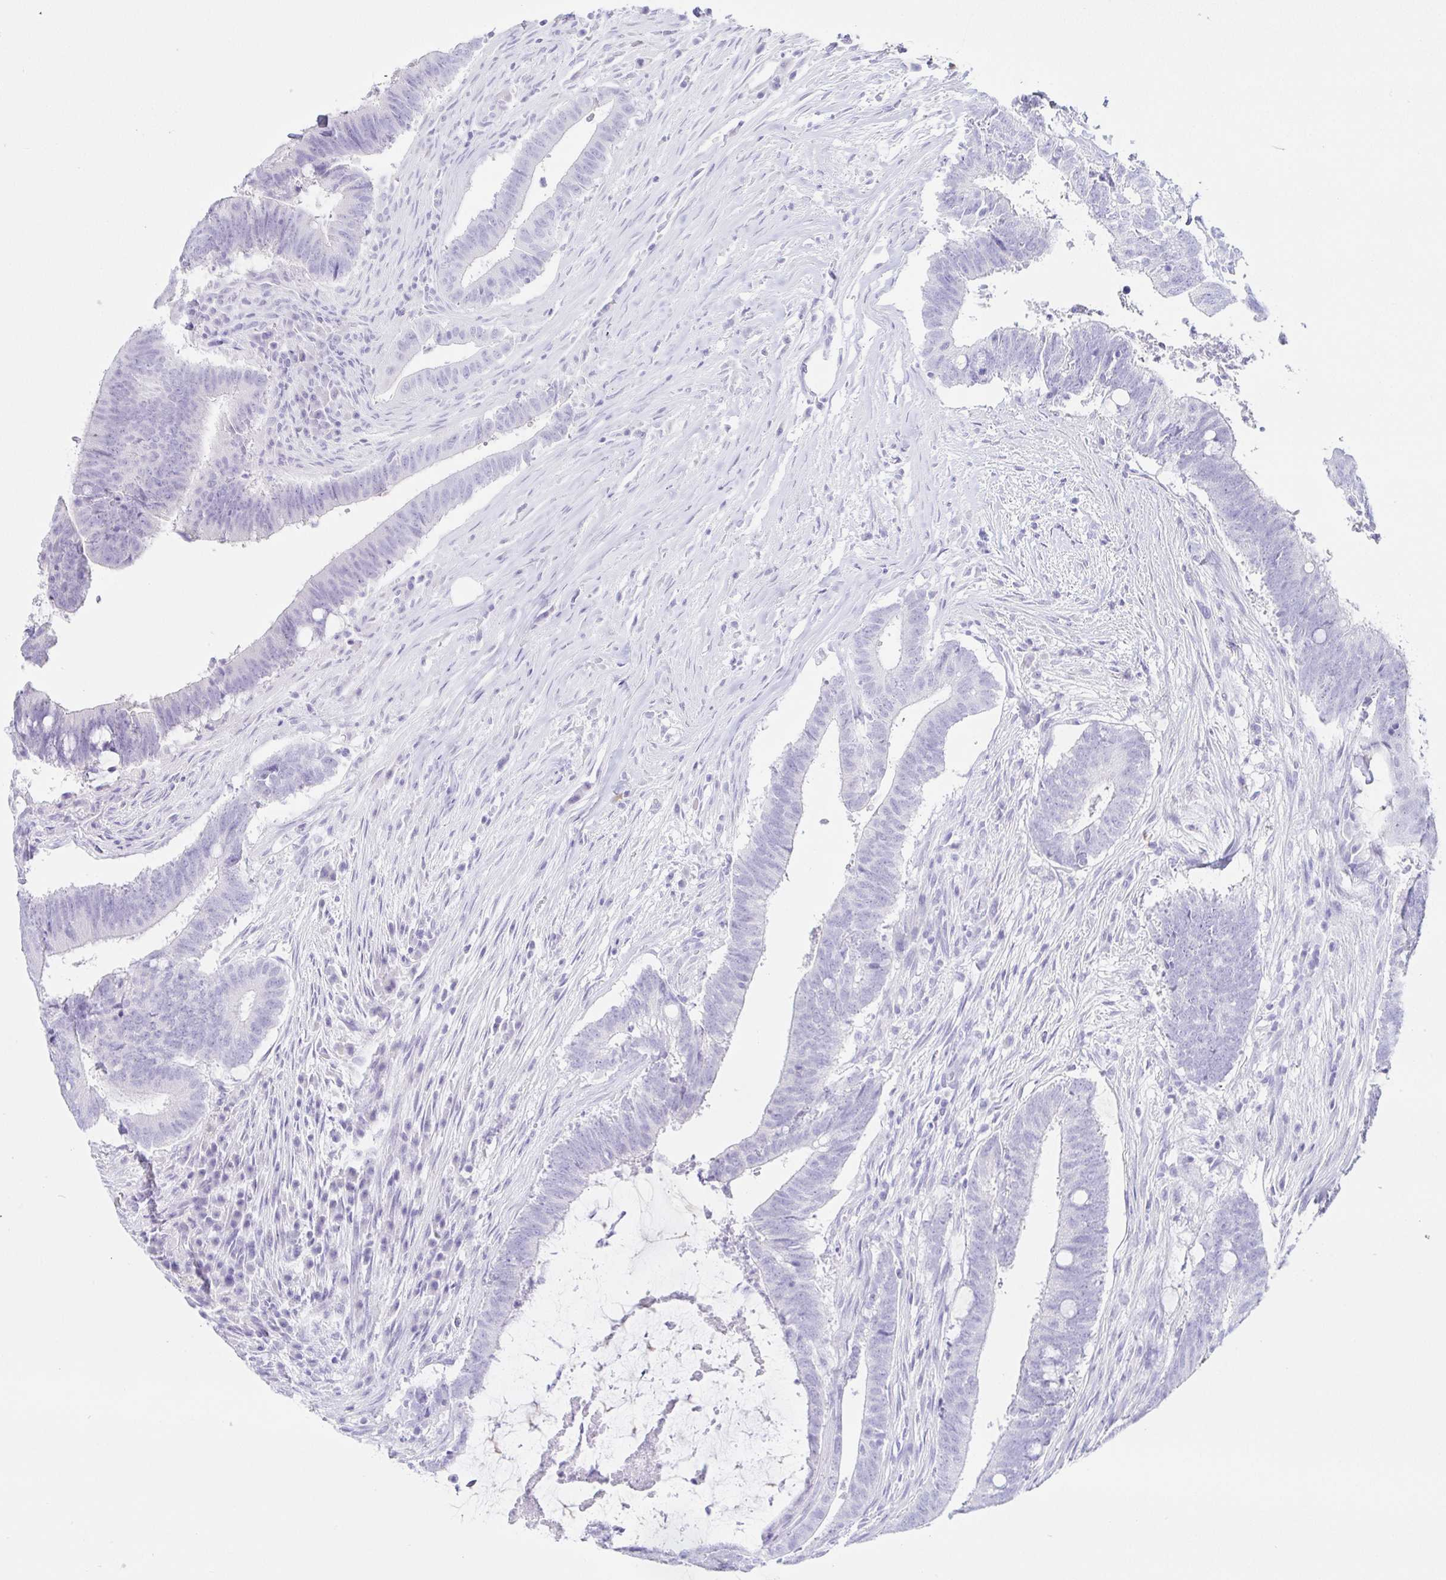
{"staining": {"intensity": "negative", "quantity": "none", "location": "none"}, "tissue": "colorectal cancer", "cell_type": "Tumor cells", "image_type": "cancer", "snomed": [{"axis": "morphology", "description": "Adenocarcinoma, NOS"}, {"axis": "topography", "description": "Colon"}], "caption": "Tumor cells are negative for brown protein staining in adenocarcinoma (colorectal).", "gene": "PAX8", "patient": {"sex": "female", "age": 43}}